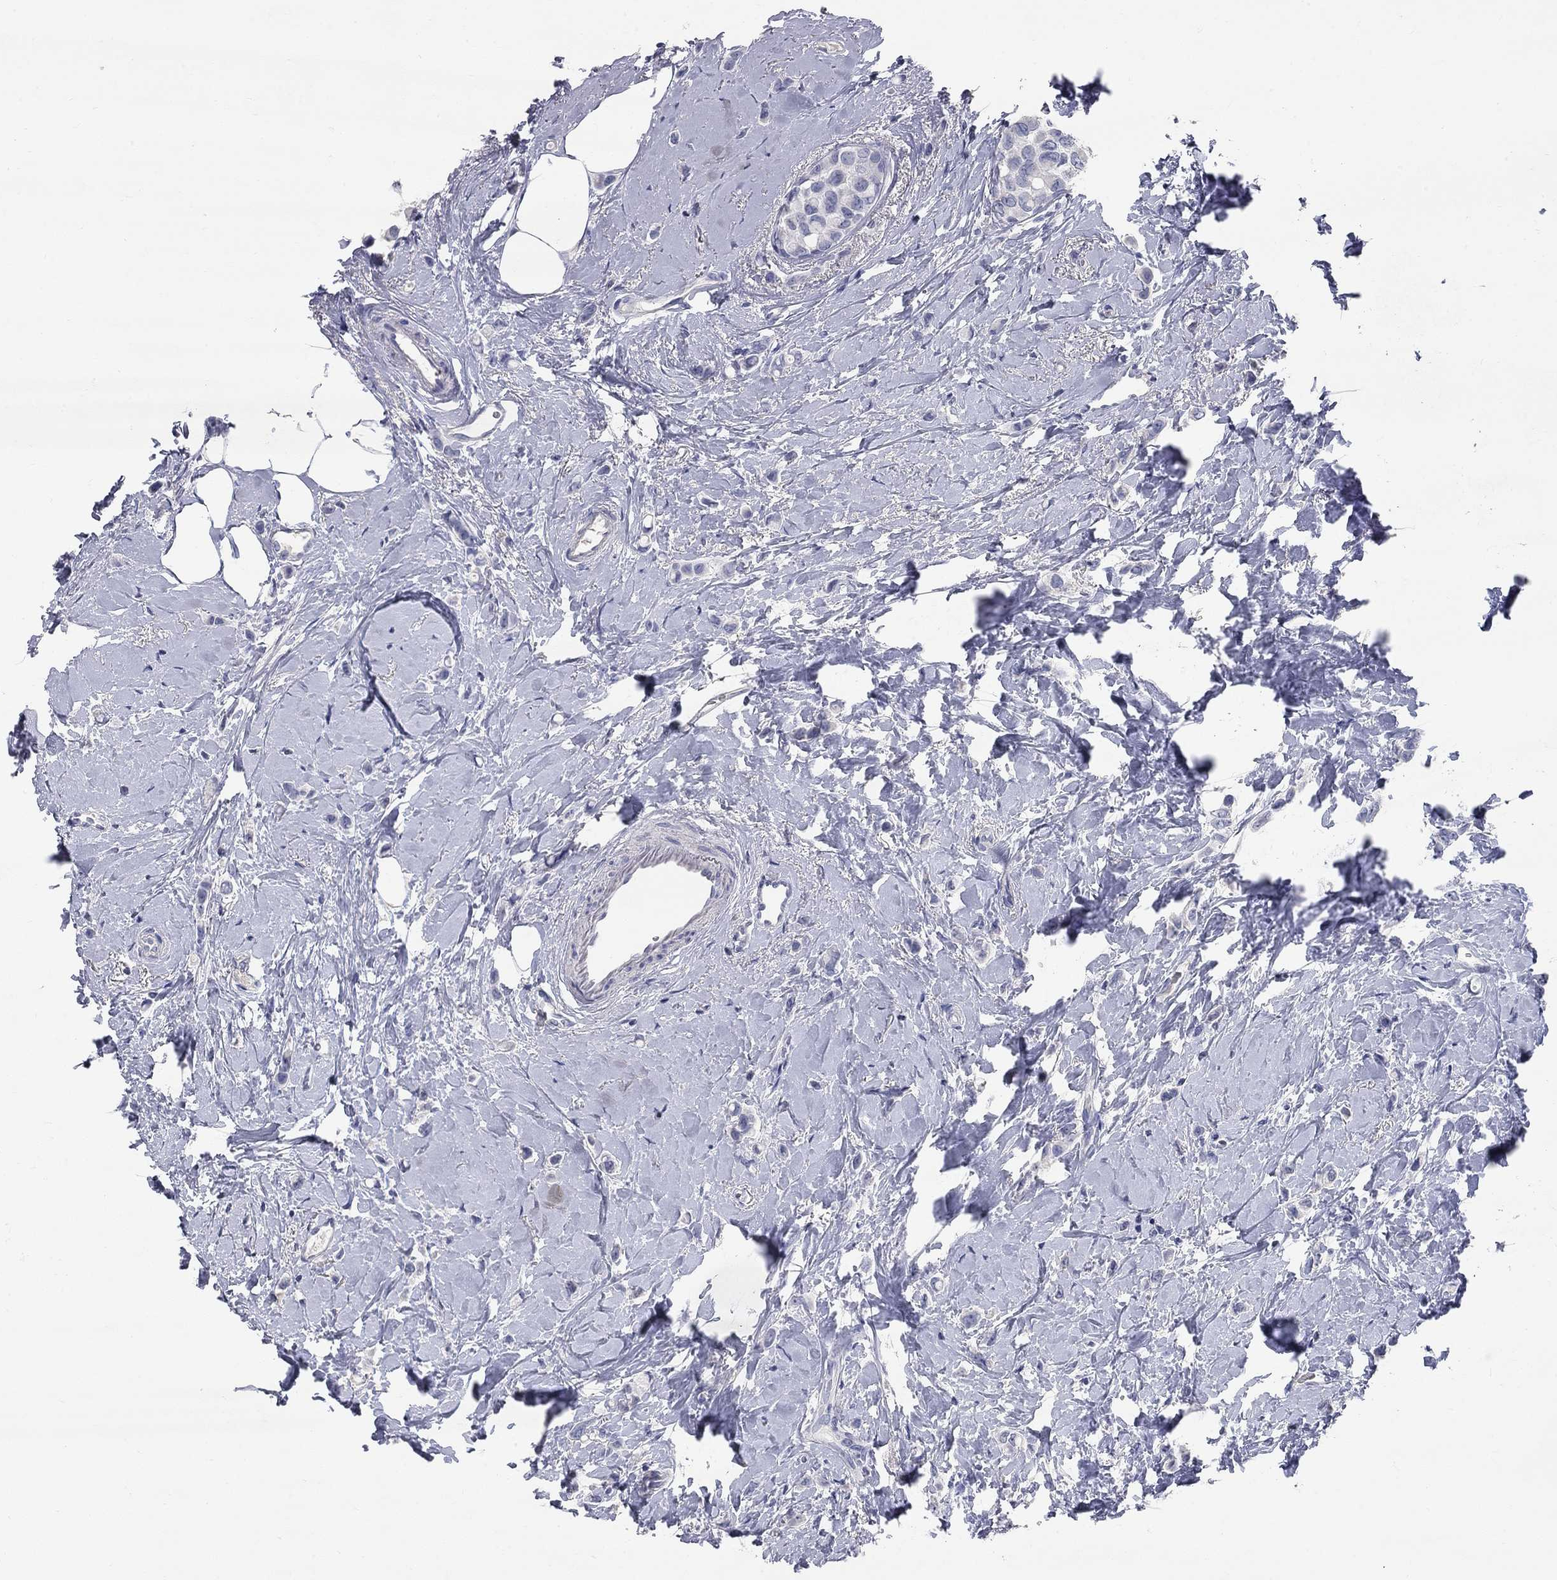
{"staining": {"intensity": "negative", "quantity": "none", "location": "none"}, "tissue": "breast cancer", "cell_type": "Tumor cells", "image_type": "cancer", "snomed": [{"axis": "morphology", "description": "Lobular carcinoma"}, {"axis": "topography", "description": "Breast"}], "caption": "IHC histopathology image of neoplastic tissue: breast cancer stained with DAB displays no significant protein positivity in tumor cells.", "gene": "SYT12", "patient": {"sex": "female", "age": 66}}